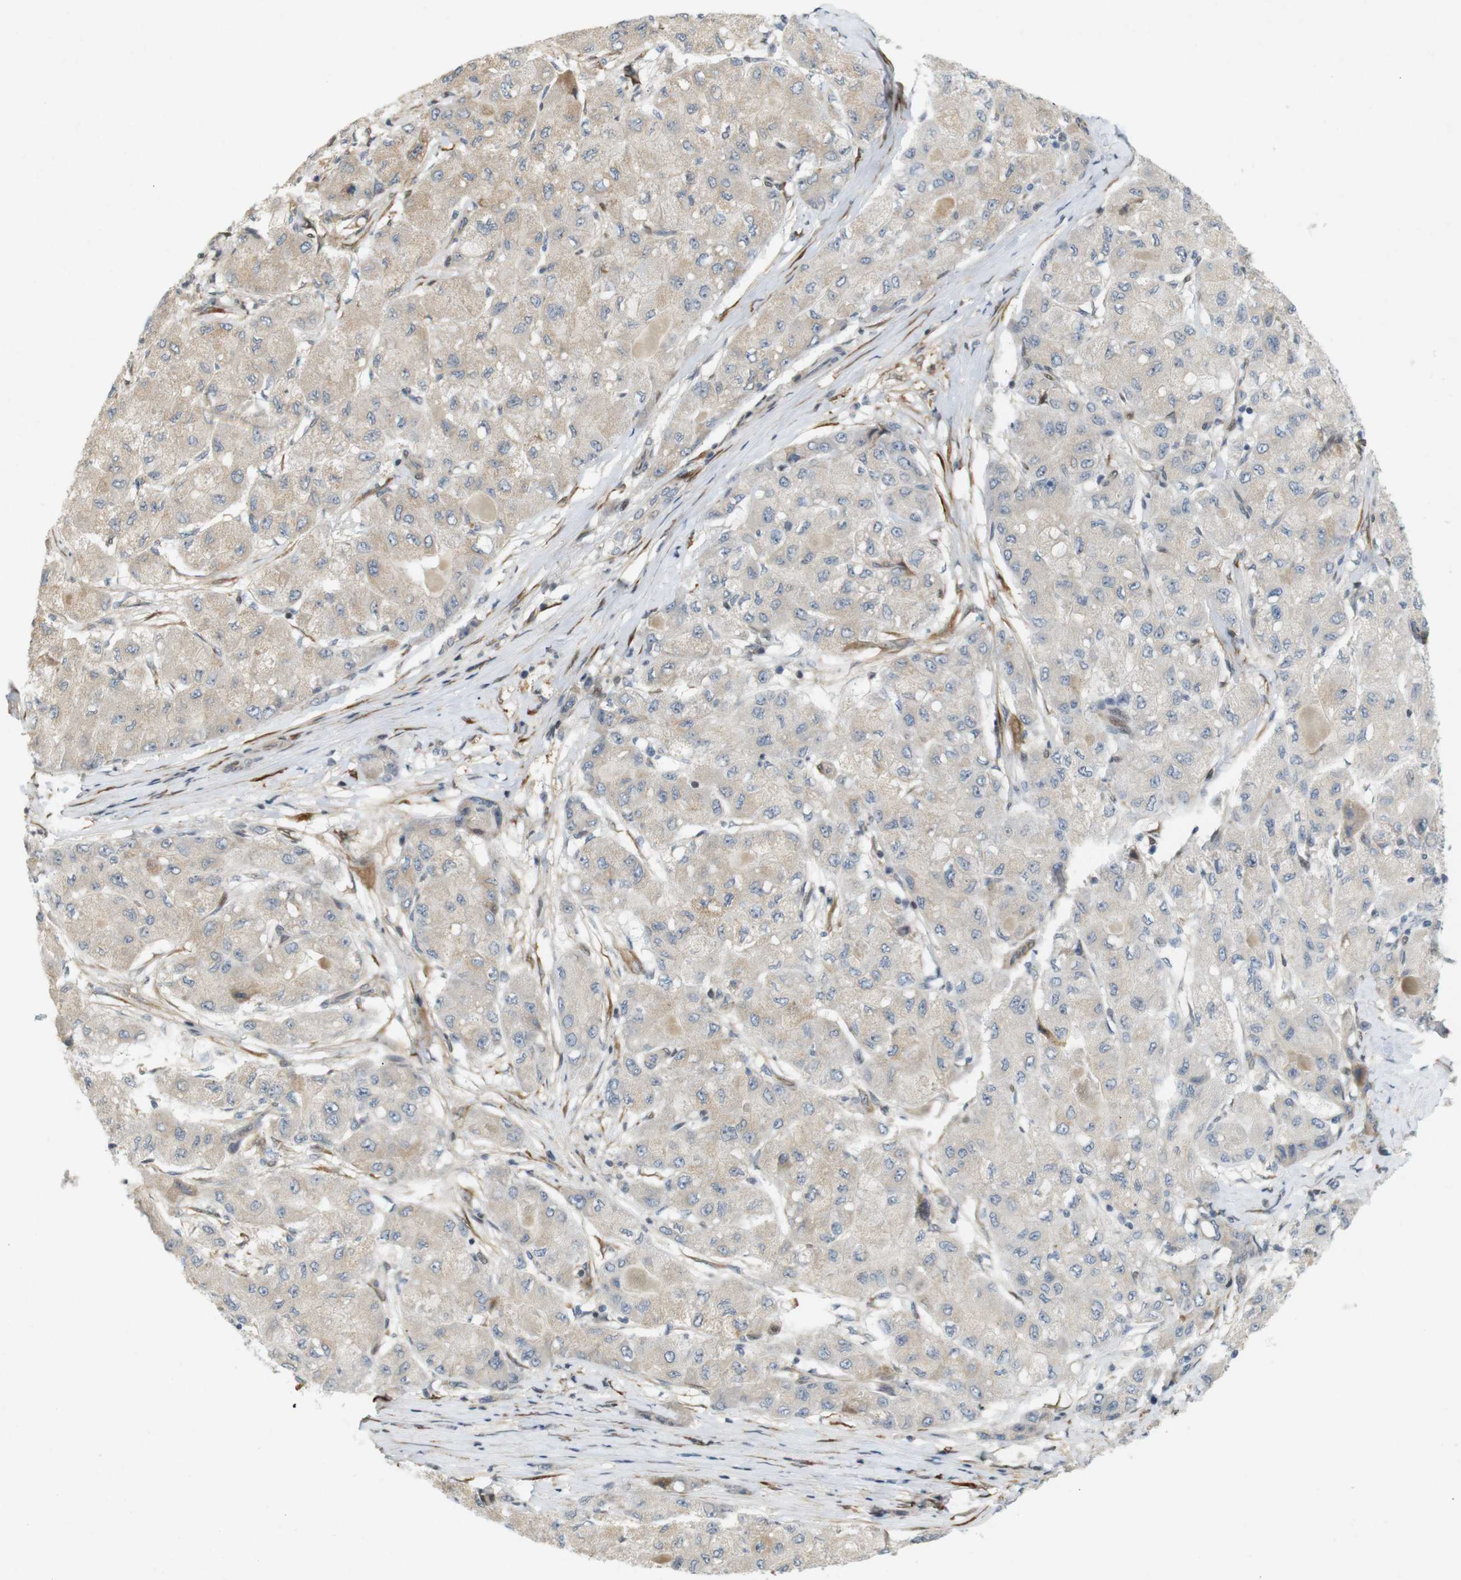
{"staining": {"intensity": "weak", "quantity": "25%-75%", "location": "cytoplasmic/membranous"}, "tissue": "liver cancer", "cell_type": "Tumor cells", "image_type": "cancer", "snomed": [{"axis": "morphology", "description": "Carcinoma, Hepatocellular, NOS"}, {"axis": "topography", "description": "Liver"}], "caption": "Approximately 25%-75% of tumor cells in liver cancer (hepatocellular carcinoma) exhibit weak cytoplasmic/membranous protein positivity as visualized by brown immunohistochemical staining.", "gene": "PPP1R14A", "patient": {"sex": "male", "age": 80}}